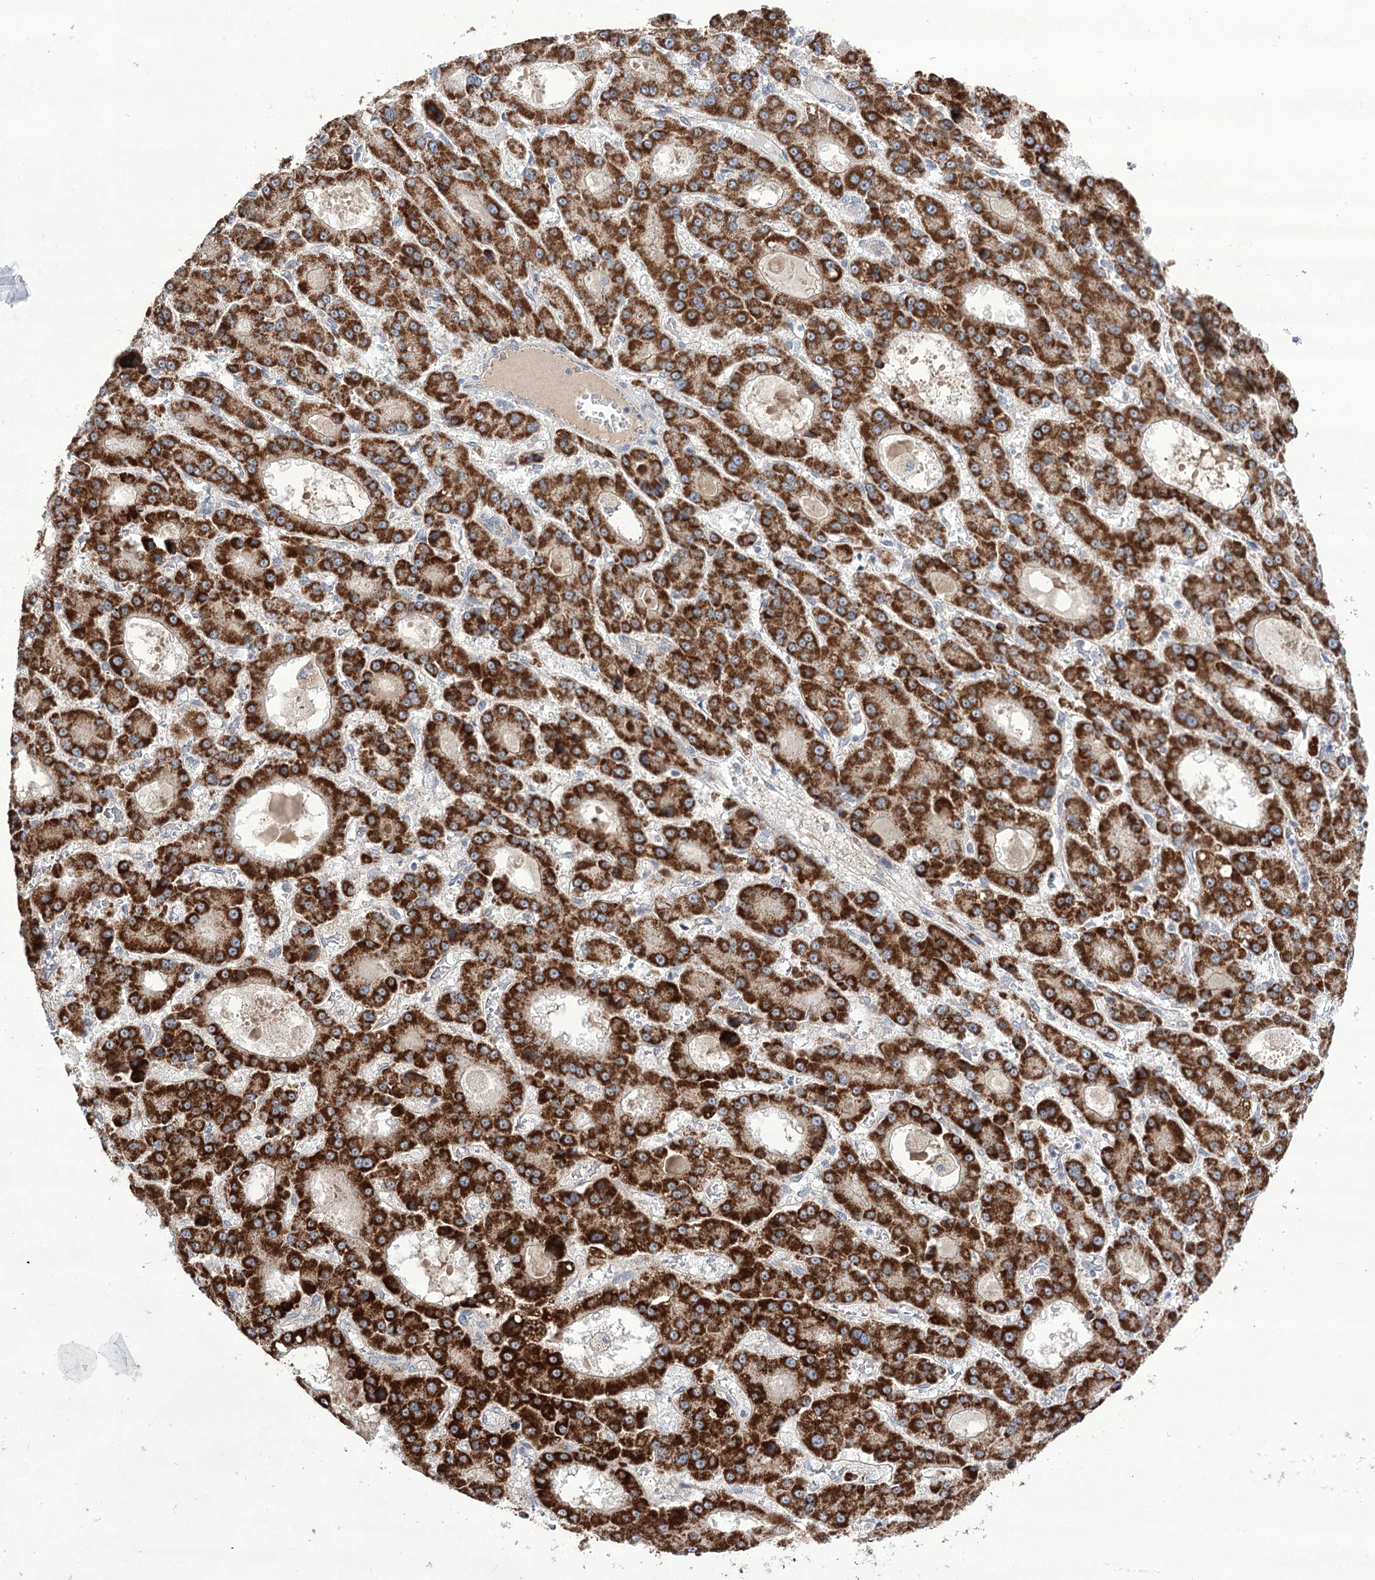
{"staining": {"intensity": "strong", "quantity": ">75%", "location": "cytoplasmic/membranous"}, "tissue": "liver cancer", "cell_type": "Tumor cells", "image_type": "cancer", "snomed": [{"axis": "morphology", "description": "Carcinoma, Hepatocellular, NOS"}, {"axis": "topography", "description": "Liver"}], "caption": "Immunohistochemistry staining of liver hepatocellular carcinoma, which shows high levels of strong cytoplasmic/membranous staining in about >75% of tumor cells indicating strong cytoplasmic/membranous protein positivity. The staining was performed using DAB (brown) for protein detection and nuclei were counterstained in hematoxylin (blue).", "gene": "ECHDC3", "patient": {"sex": "male", "age": 70}}